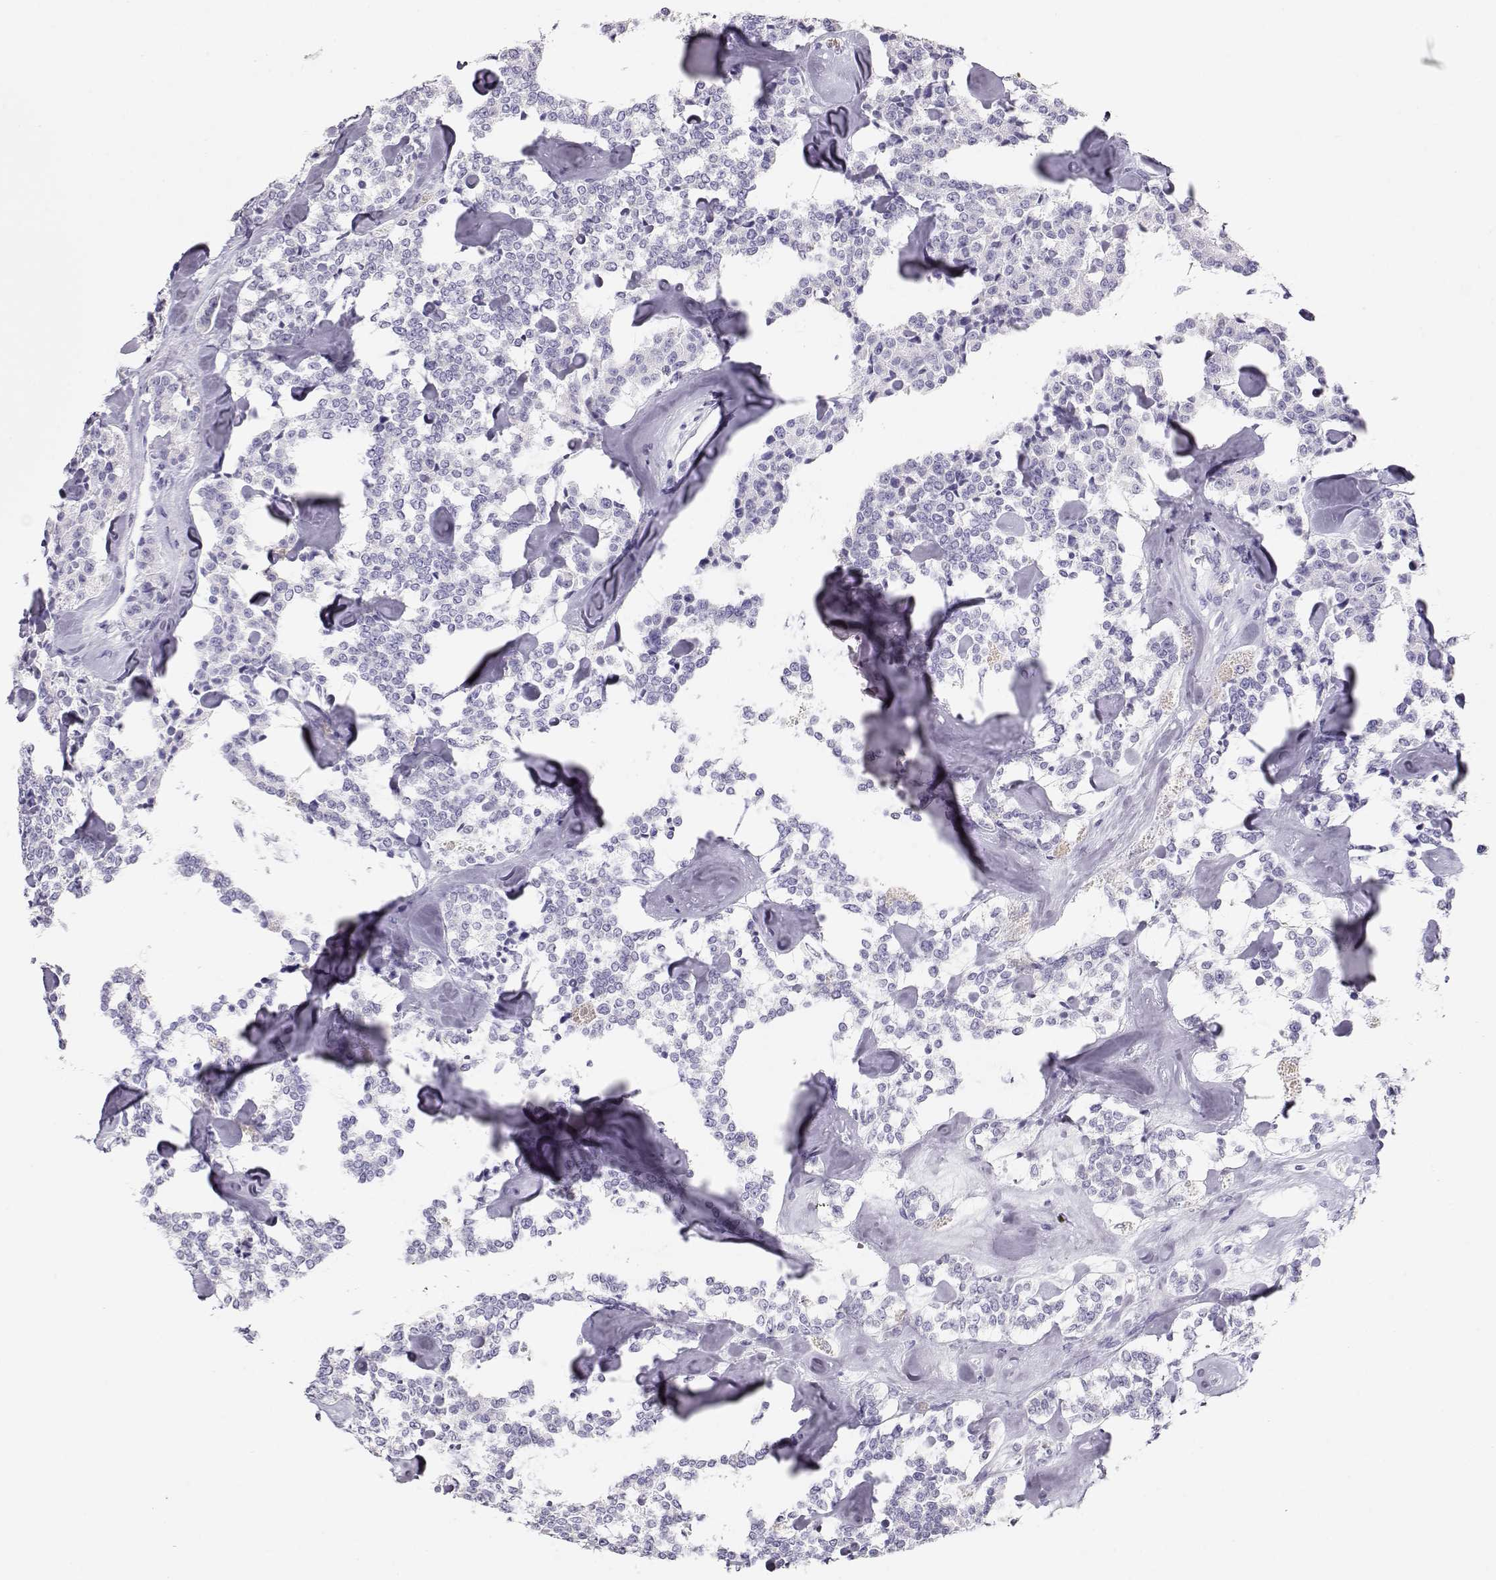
{"staining": {"intensity": "negative", "quantity": "none", "location": "none"}, "tissue": "carcinoid", "cell_type": "Tumor cells", "image_type": "cancer", "snomed": [{"axis": "morphology", "description": "Carcinoid, malignant, NOS"}, {"axis": "topography", "description": "Pancreas"}], "caption": "Micrograph shows no significant protein staining in tumor cells of carcinoid.", "gene": "MAGEC1", "patient": {"sex": "male", "age": 41}}